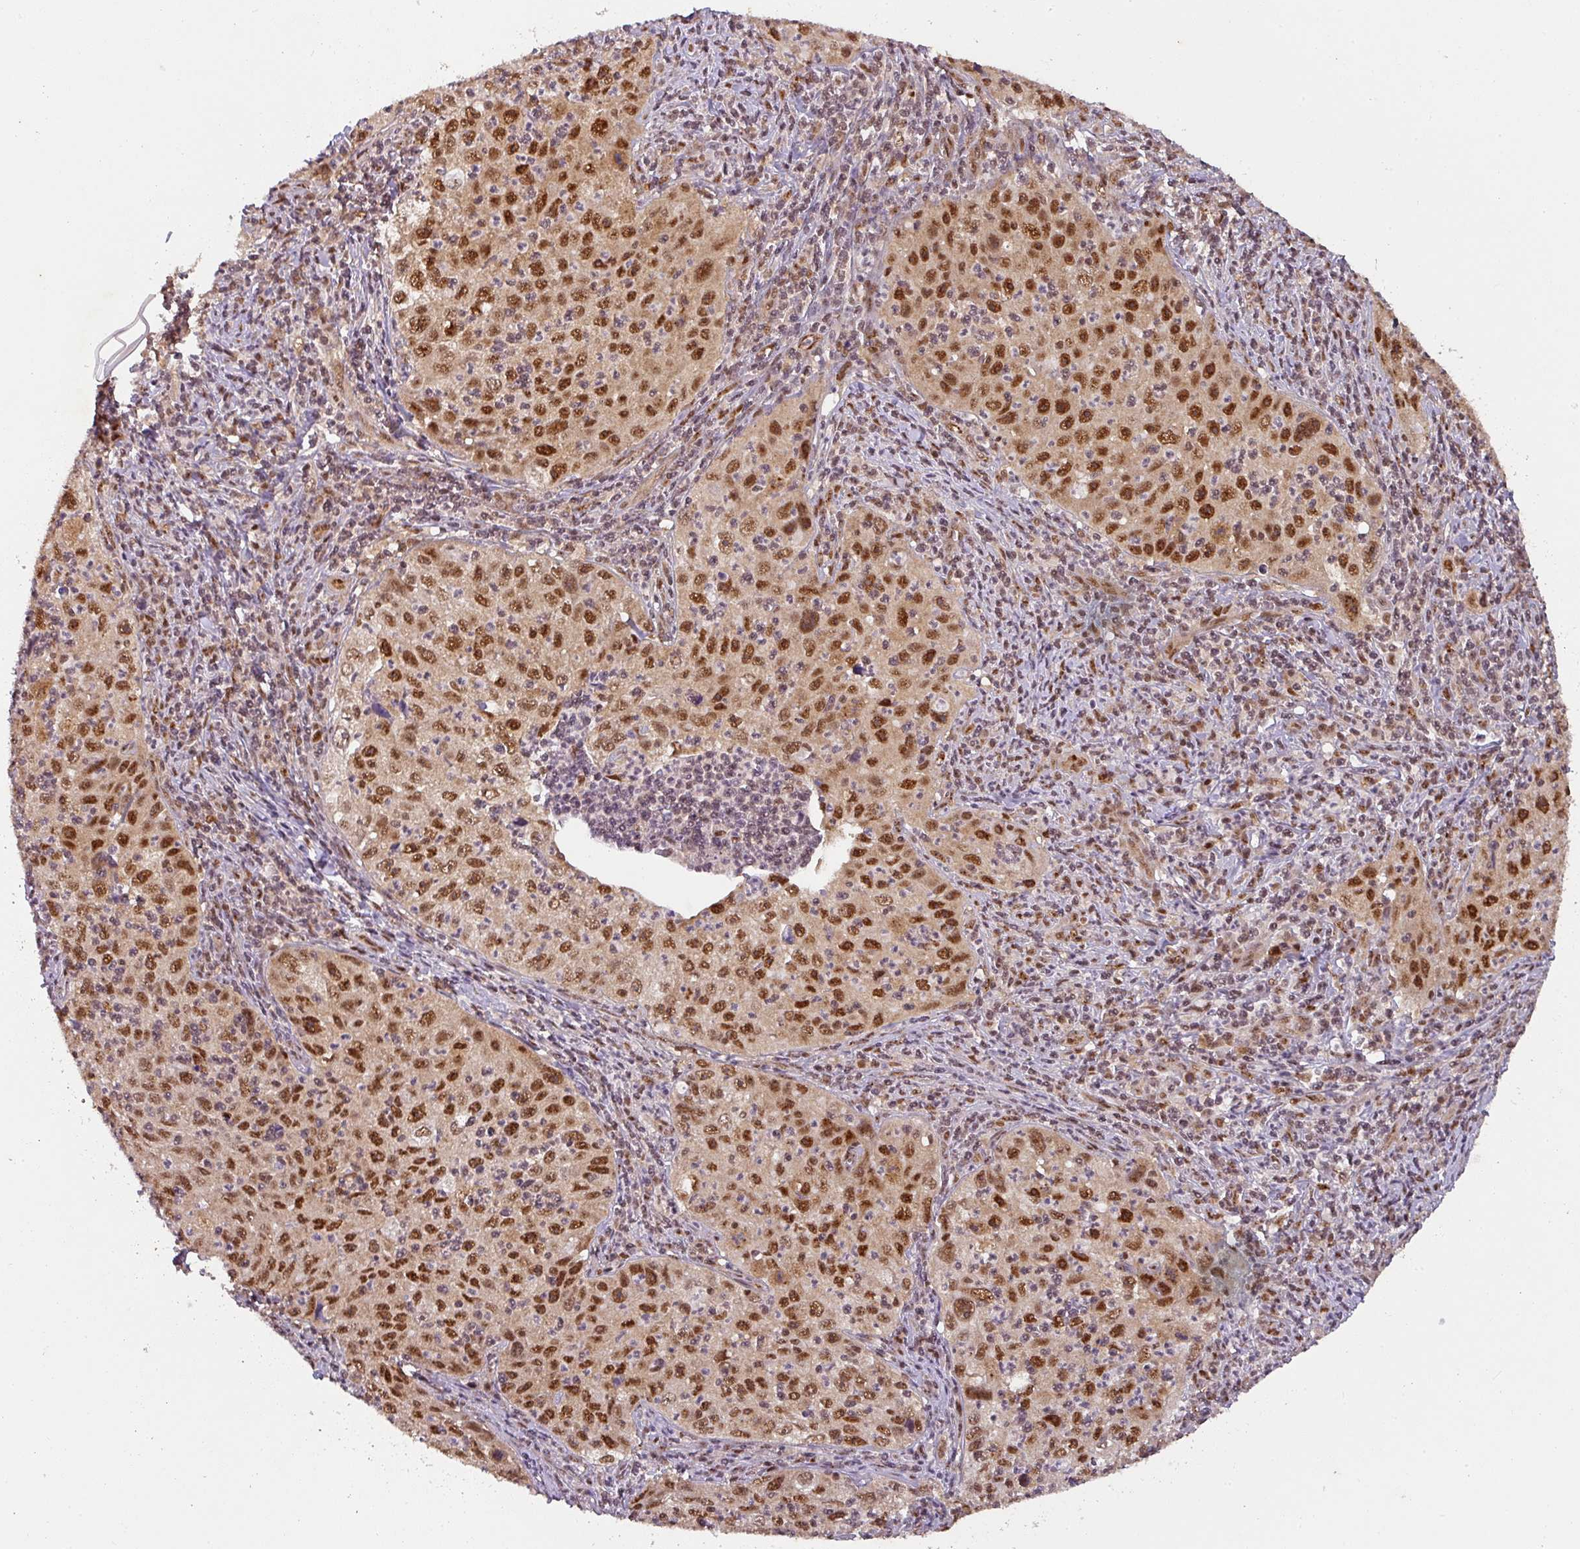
{"staining": {"intensity": "strong", "quantity": ">75%", "location": "nuclear"}, "tissue": "cervical cancer", "cell_type": "Tumor cells", "image_type": "cancer", "snomed": [{"axis": "morphology", "description": "Squamous cell carcinoma, NOS"}, {"axis": "topography", "description": "Cervix"}], "caption": "Strong nuclear protein positivity is present in approximately >75% of tumor cells in cervical cancer. (brown staining indicates protein expression, while blue staining denotes nuclei).", "gene": "RANBP9", "patient": {"sex": "female", "age": 30}}